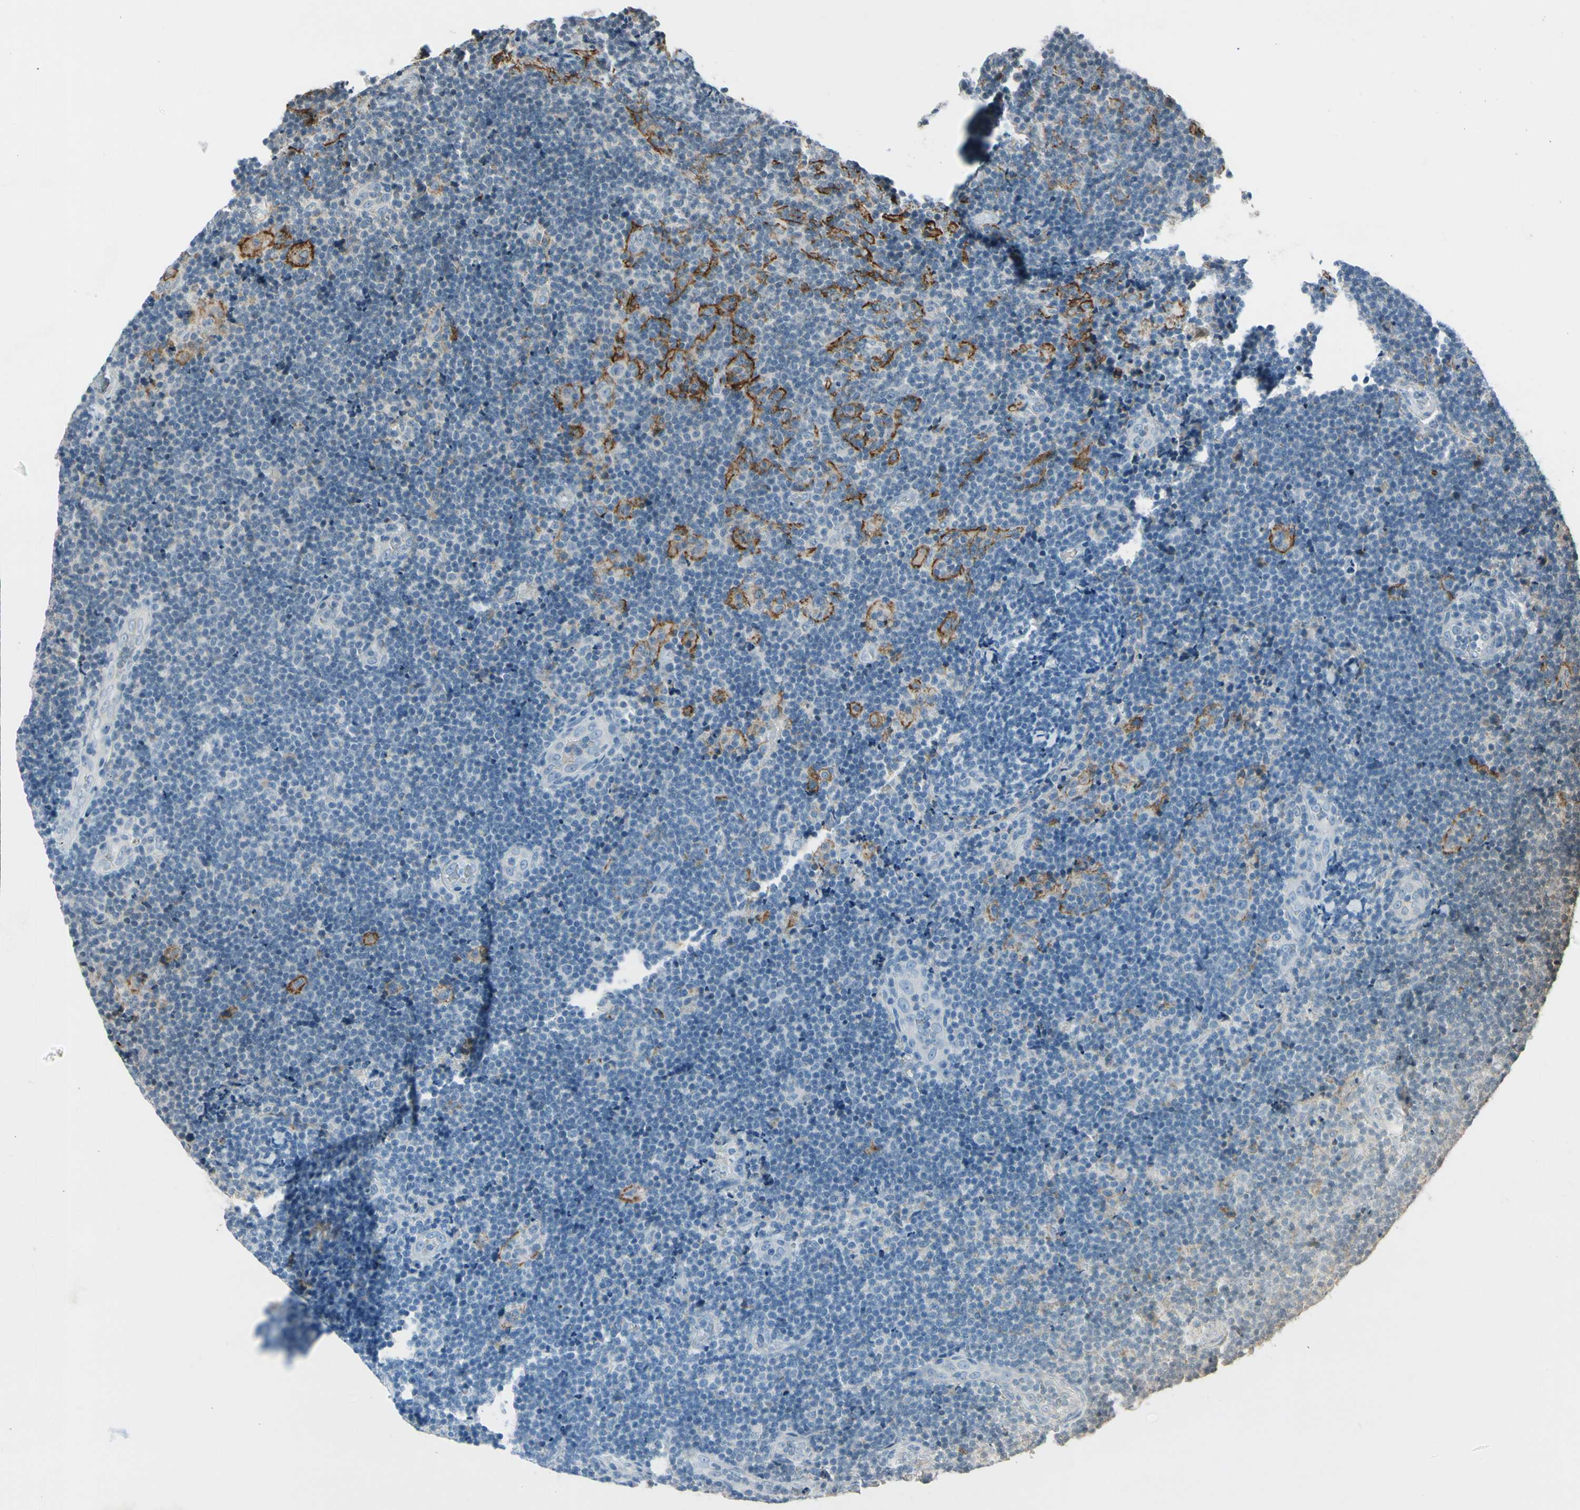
{"staining": {"intensity": "negative", "quantity": "none", "location": "none"}, "tissue": "lymphoma", "cell_type": "Tumor cells", "image_type": "cancer", "snomed": [{"axis": "morphology", "description": "Malignant lymphoma, non-Hodgkin's type, Low grade"}, {"axis": "topography", "description": "Lymph node"}], "caption": "A photomicrograph of low-grade malignant lymphoma, non-Hodgkin's type stained for a protein shows no brown staining in tumor cells.", "gene": "PDPN", "patient": {"sex": "male", "age": 83}}